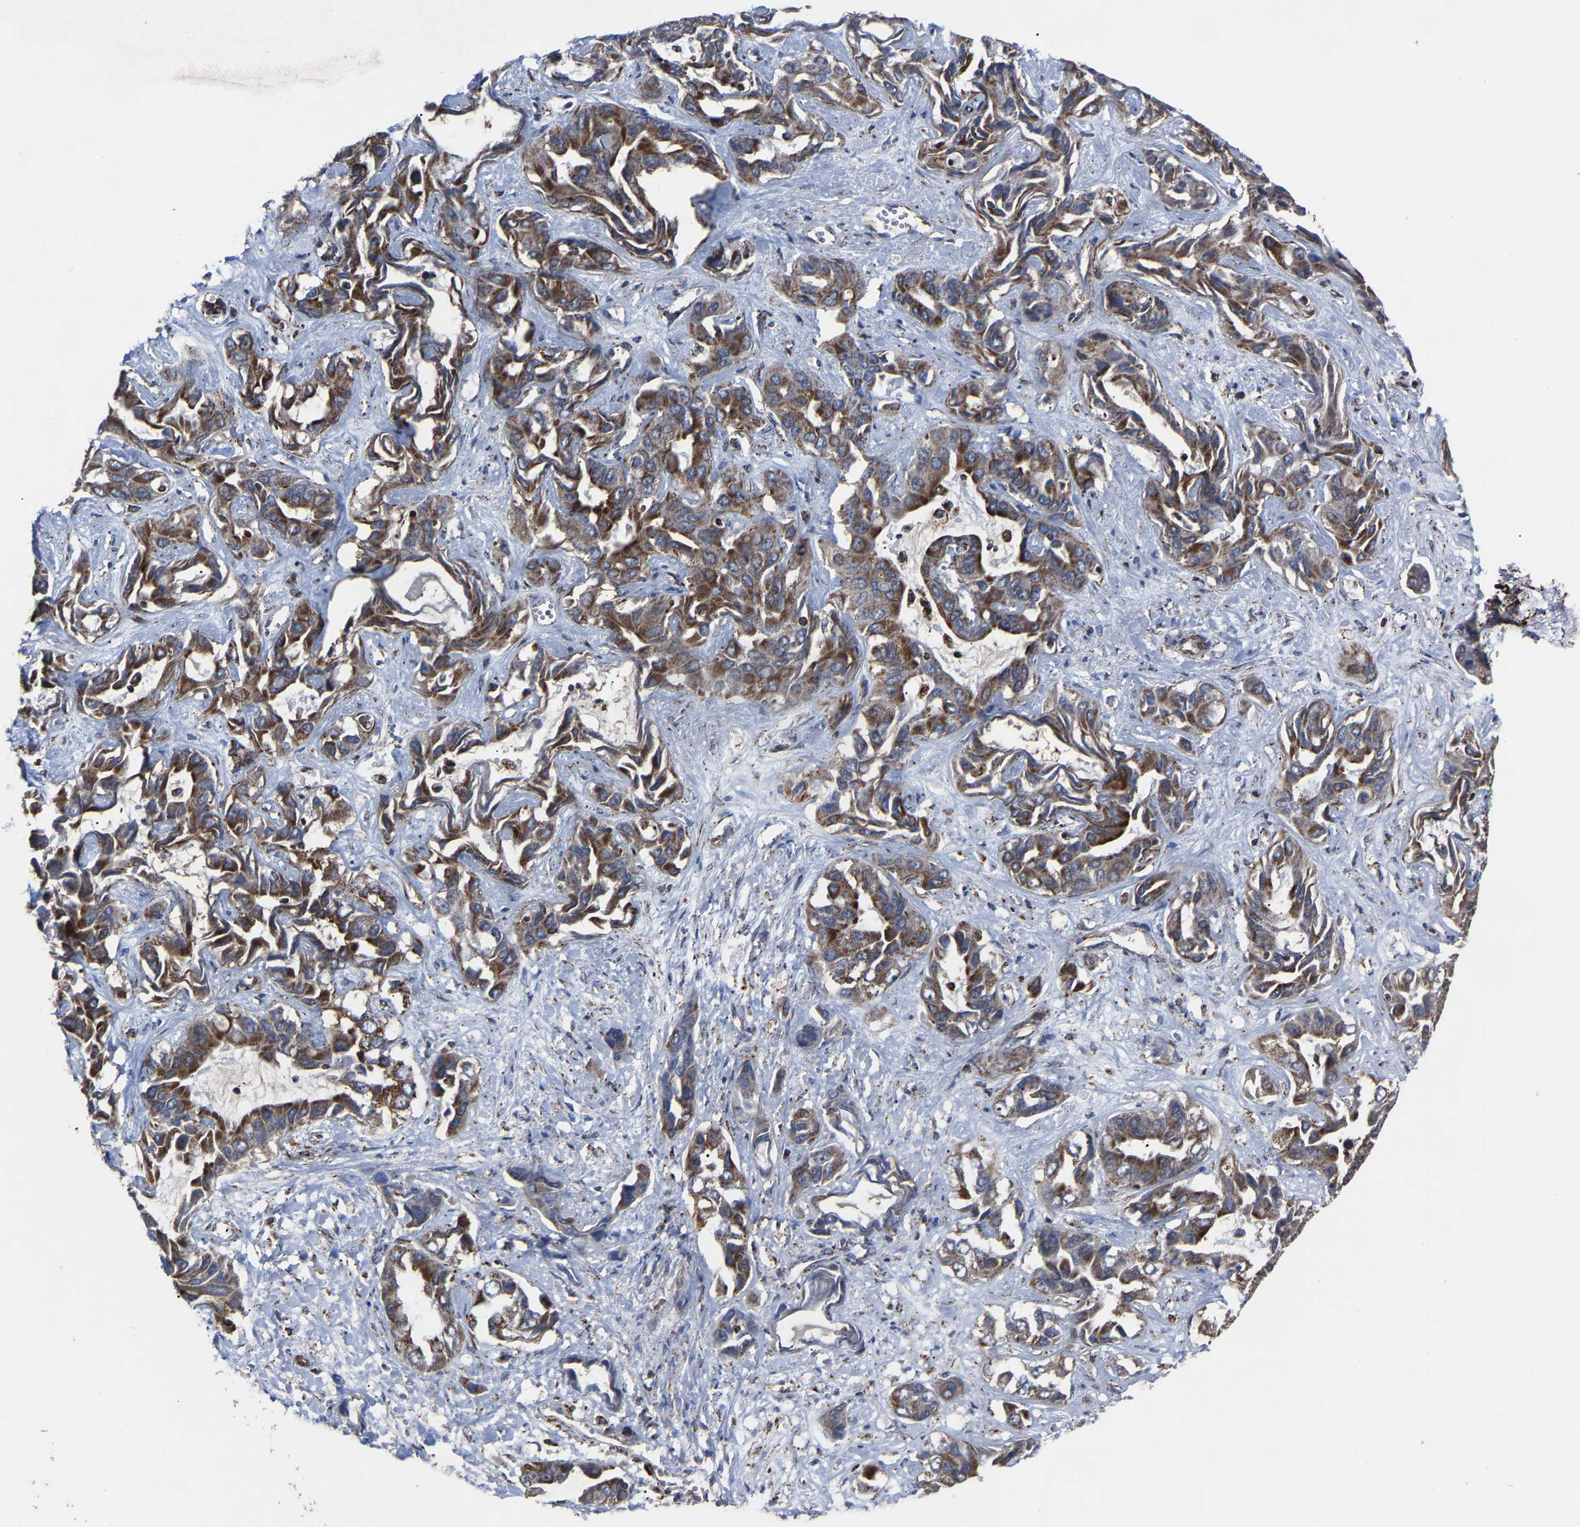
{"staining": {"intensity": "strong", "quantity": ">75%", "location": "cytoplasmic/membranous"}, "tissue": "liver cancer", "cell_type": "Tumor cells", "image_type": "cancer", "snomed": [{"axis": "morphology", "description": "Cholangiocarcinoma"}, {"axis": "topography", "description": "Liver"}], "caption": "Immunohistochemistry (DAB) staining of cholangiocarcinoma (liver) demonstrates strong cytoplasmic/membranous protein positivity in approximately >75% of tumor cells.", "gene": "NDUFV3", "patient": {"sex": "female", "age": 52}}